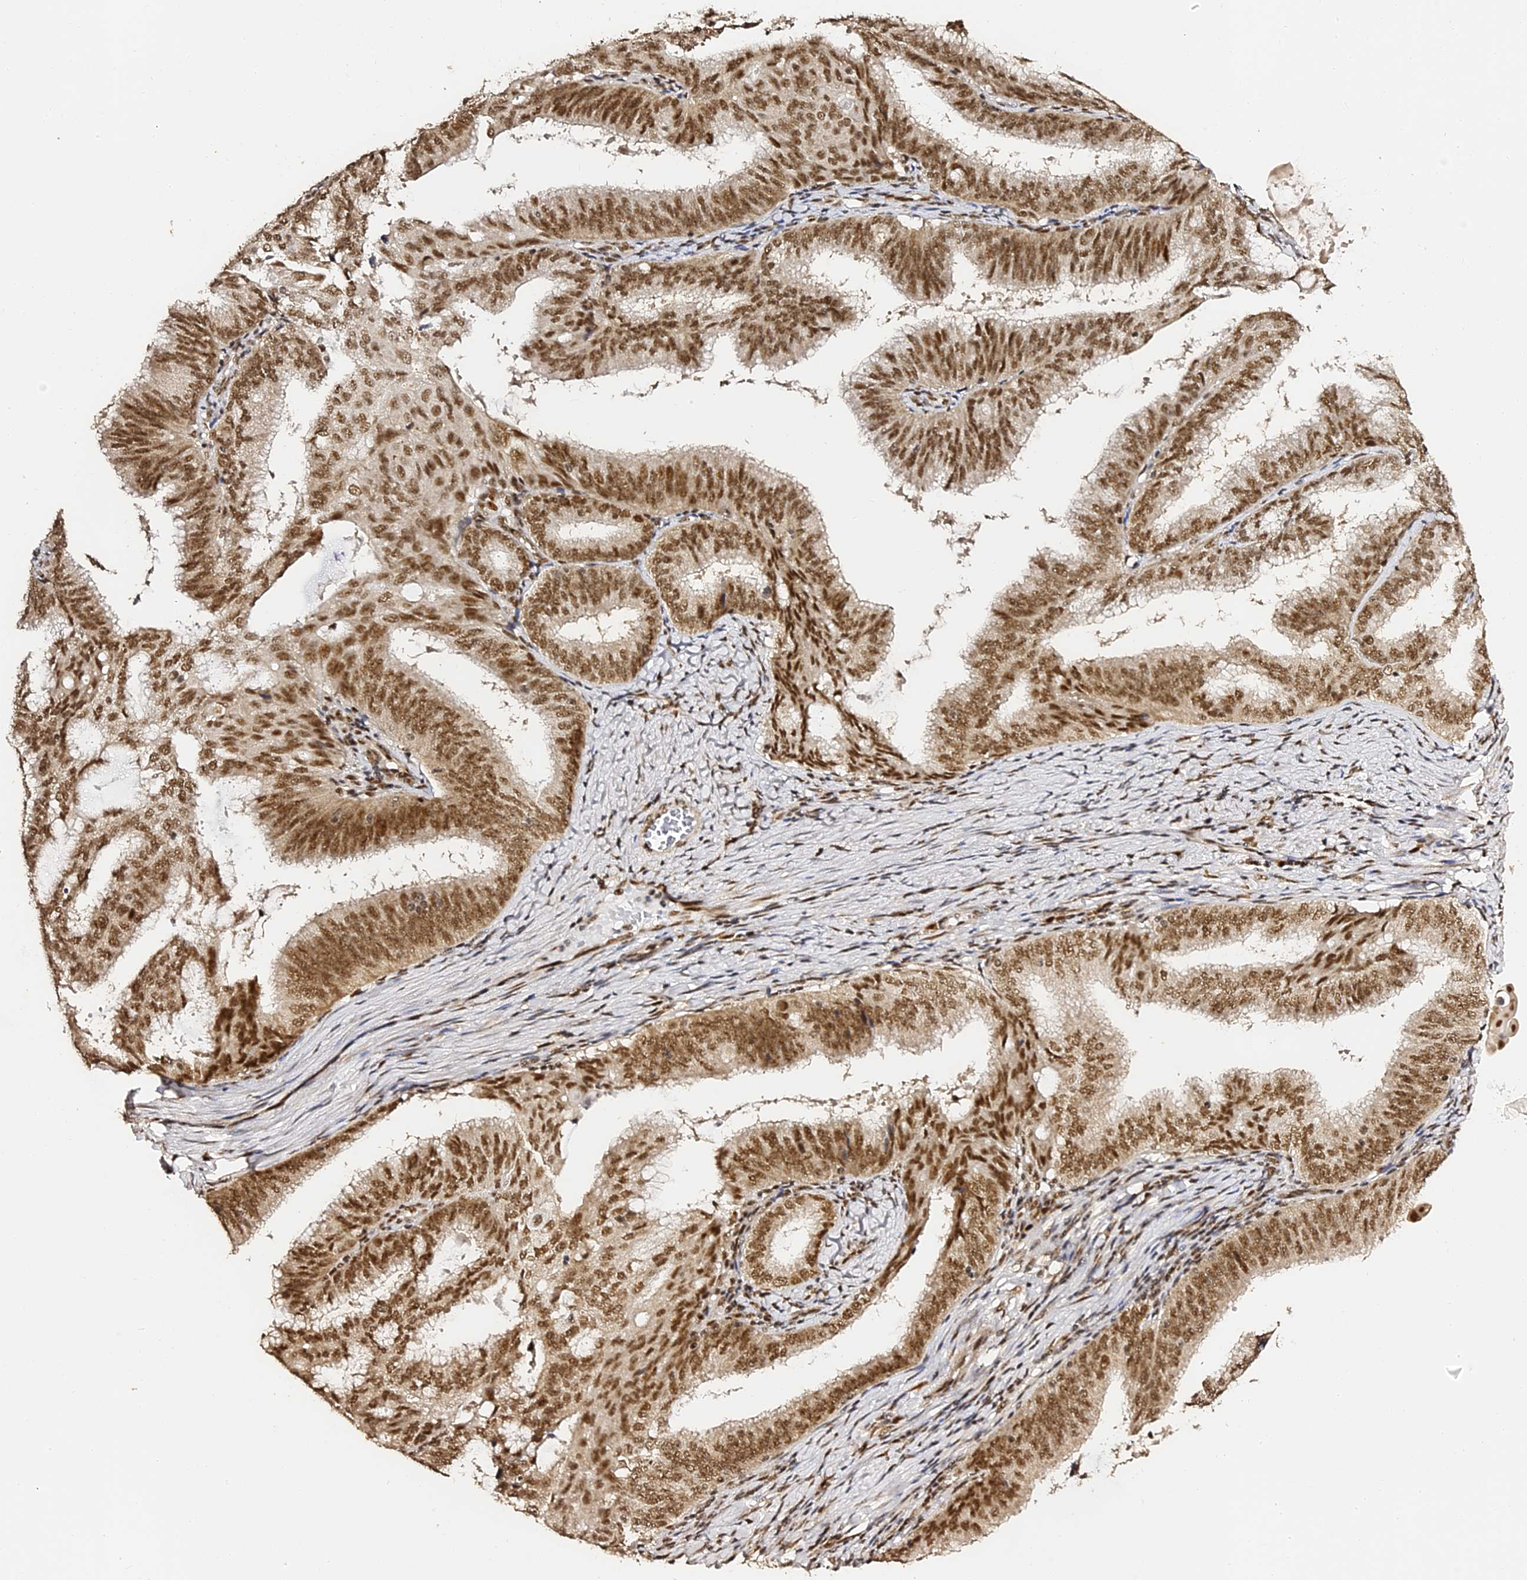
{"staining": {"intensity": "moderate", "quantity": ">75%", "location": "nuclear"}, "tissue": "endometrial cancer", "cell_type": "Tumor cells", "image_type": "cancer", "snomed": [{"axis": "morphology", "description": "Adenocarcinoma, NOS"}, {"axis": "topography", "description": "Endometrium"}], "caption": "Tumor cells exhibit medium levels of moderate nuclear staining in approximately >75% of cells in endometrial cancer.", "gene": "MCRS1", "patient": {"sex": "female", "age": 49}}